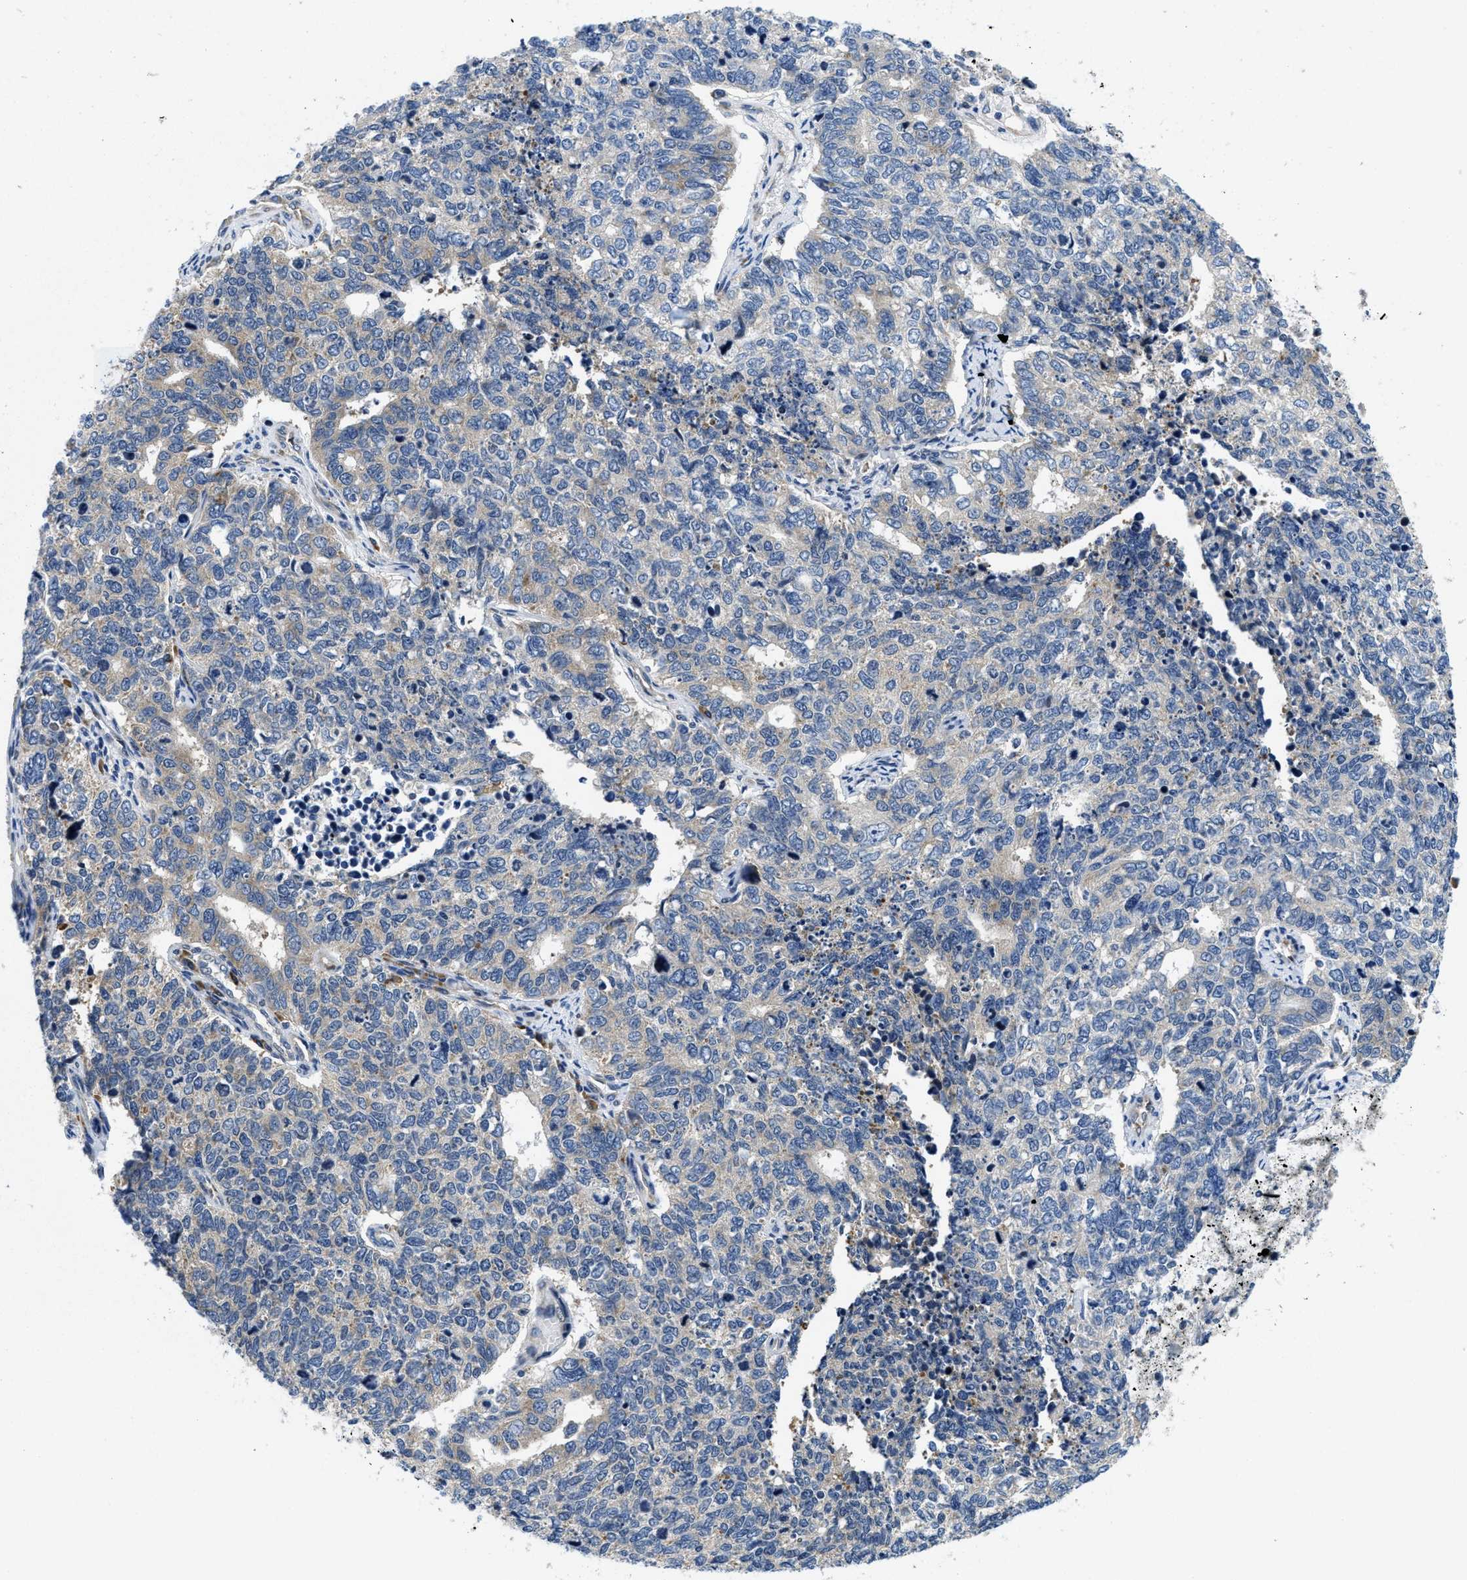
{"staining": {"intensity": "weak", "quantity": "<25%", "location": "cytoplasmic/membranous"}, "tissue": "cervical cancer", "cell_type": "Tumor cells", "image_type": "cancer", "snomed": [{"axis": "morphology", "description": "Squamous cell carcinoma, NOS"}, {"axis": "topography", "description": "Cervix"}], "caption": "The photomicrograph displays no significant positivity in tumor cells of cervical cancer.", "gene": "IKBKE", "patient": {"sex": "female", "age": 63}}